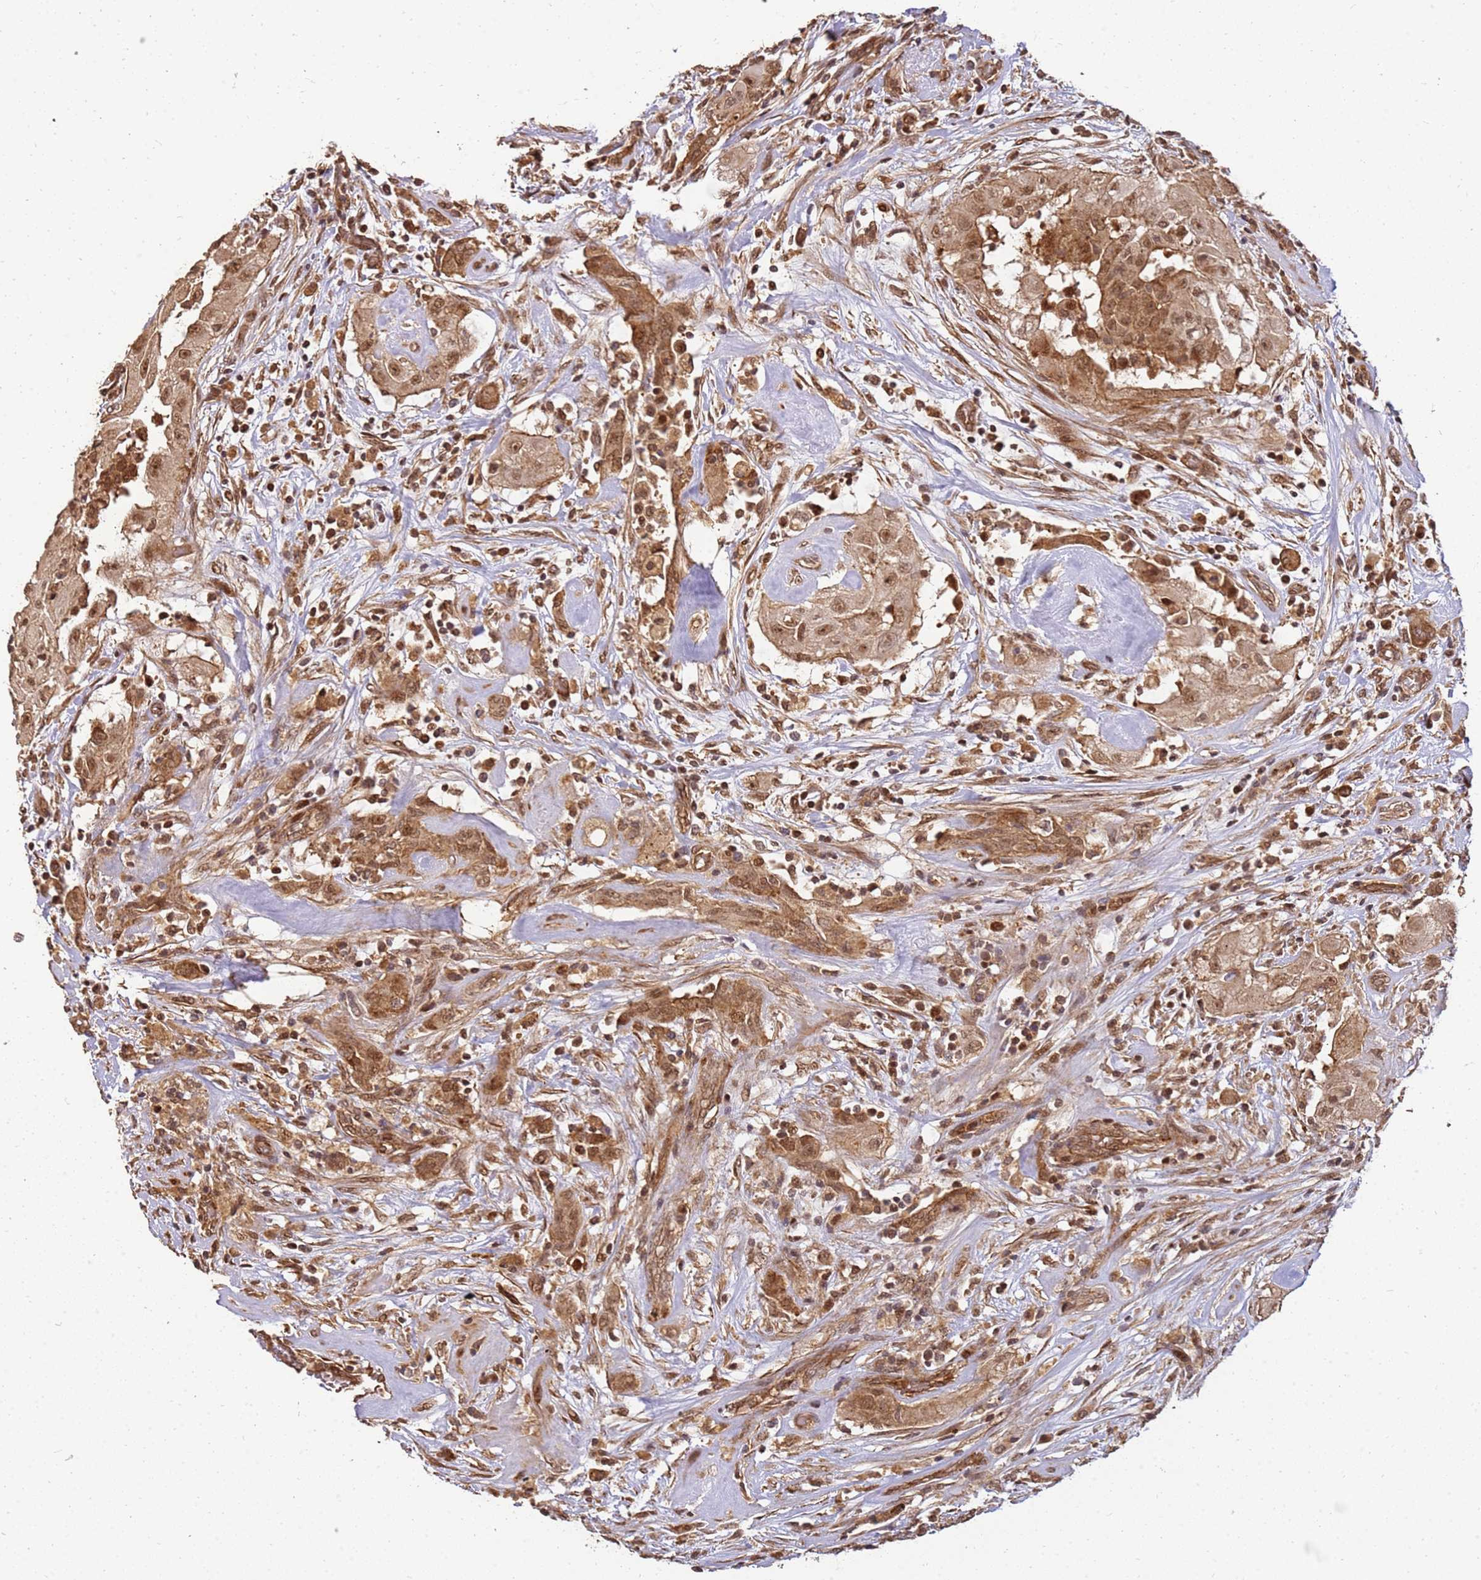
{"staining": {"intensity": "moderate", "quantity": ">75%", "location": "cytoplasmic/membranous,nuclear"}, "tissue": "thyroid cancer", "cell_type": "Tumor cells", "image_type": "cancer", "snomed": [{"axis": "morphology", "description": "Papillary adenocarcinoma, NOS"}, {"axis": "topography", "description": "Thyroid gland"}], "caption": "DAB immunohistochemical staining of human thyroid cancer (papillary adenocarcinoma) reveals moderate cytoplasmic/membranous and nuclear protein expression in about >75% of tumor cells.", "gene": "ST18", "patient": {"sex": "female", "age": 59}}